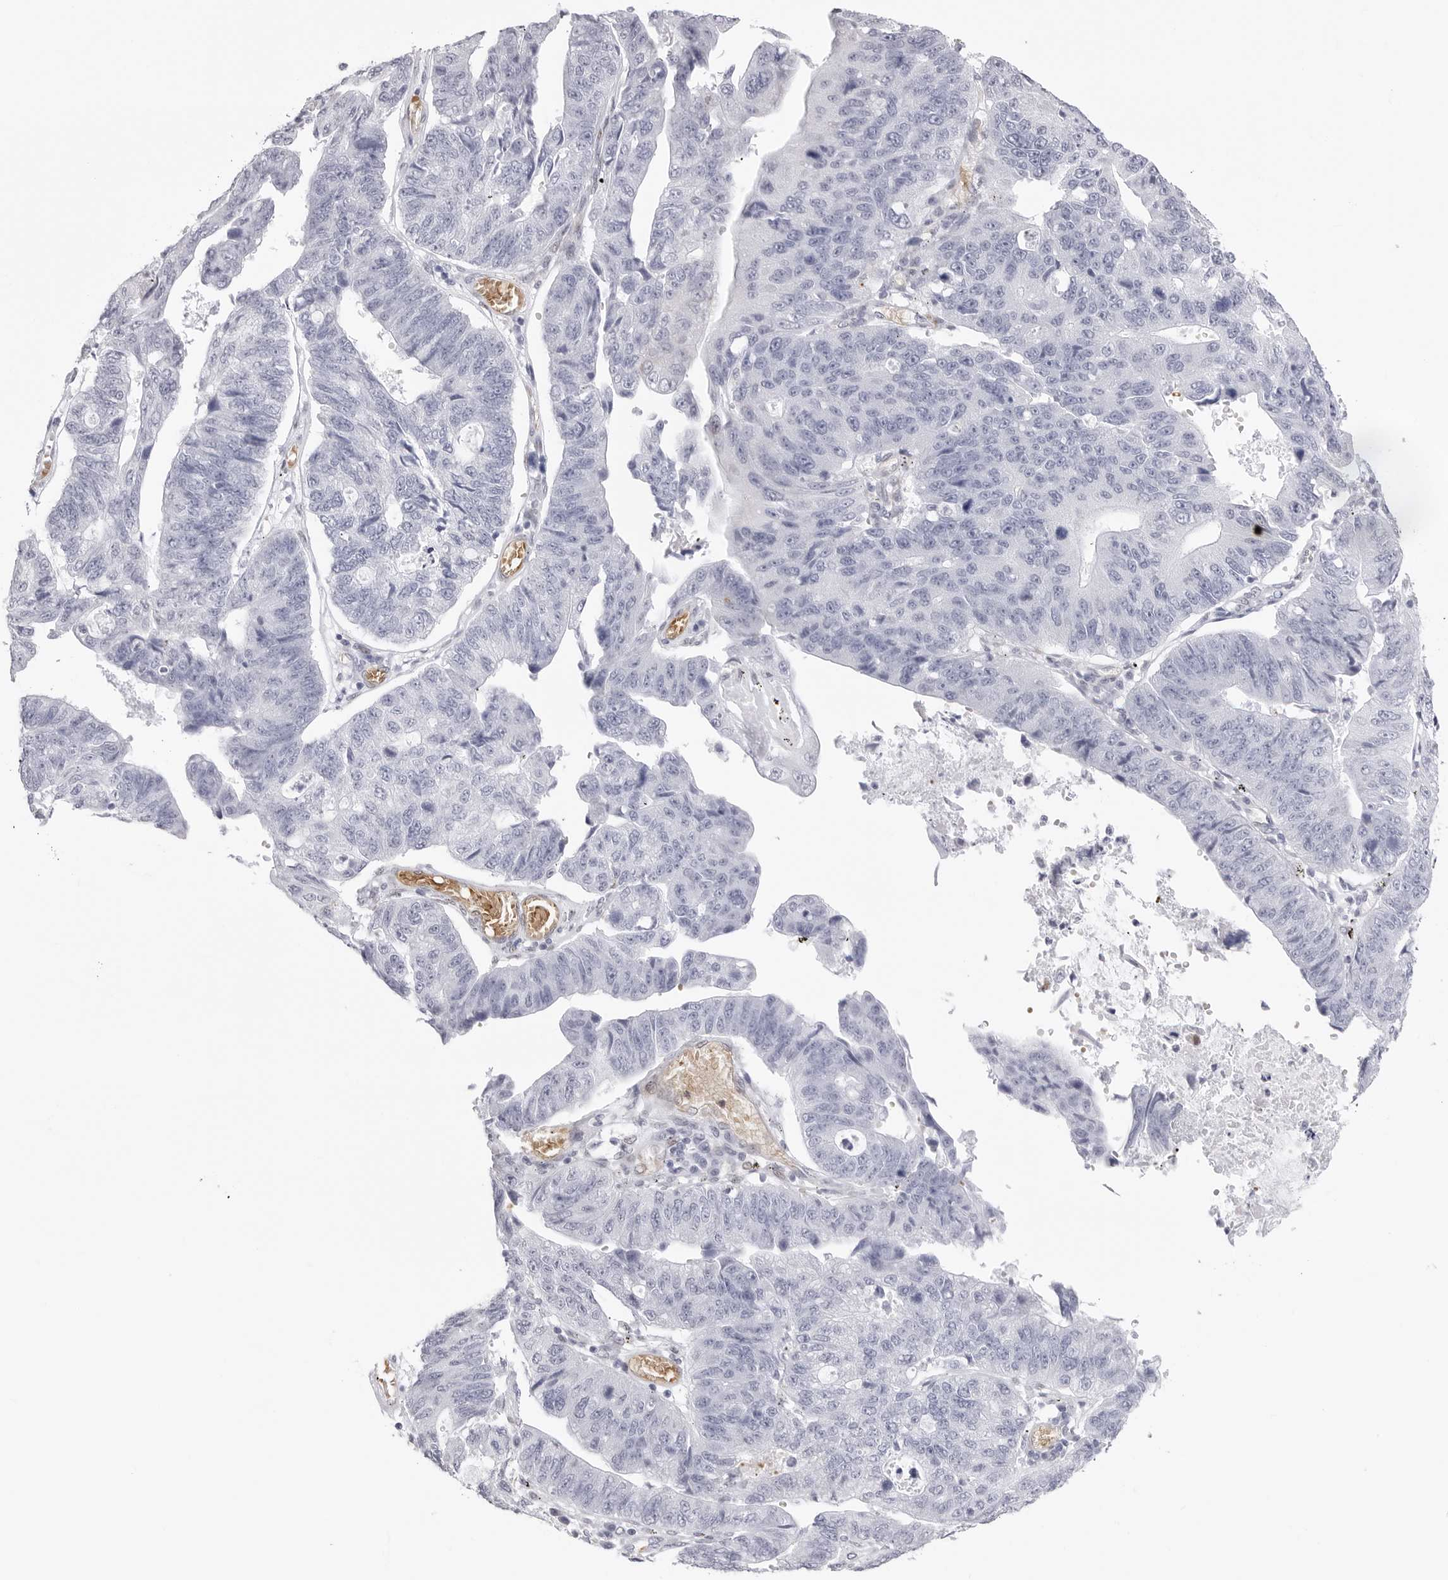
{"staining": {"intensity": "negative", "quantity": "none", "location": "none"}, "tissue": "stomach cancer", "cell_type": "Tumor cells", "image_type": "cancer", "snomed": [{"axis": "morphology", "description": "Adenocarcinoma, NOS"}, {"axis": "topography", "description": "Stomach"}], "caption": "There is no significant expression in tumor cells of stomach cancer (adenocarcinoma).", "gene": "TSSK1B", "patient": {"sex": "male", "age": 59}}